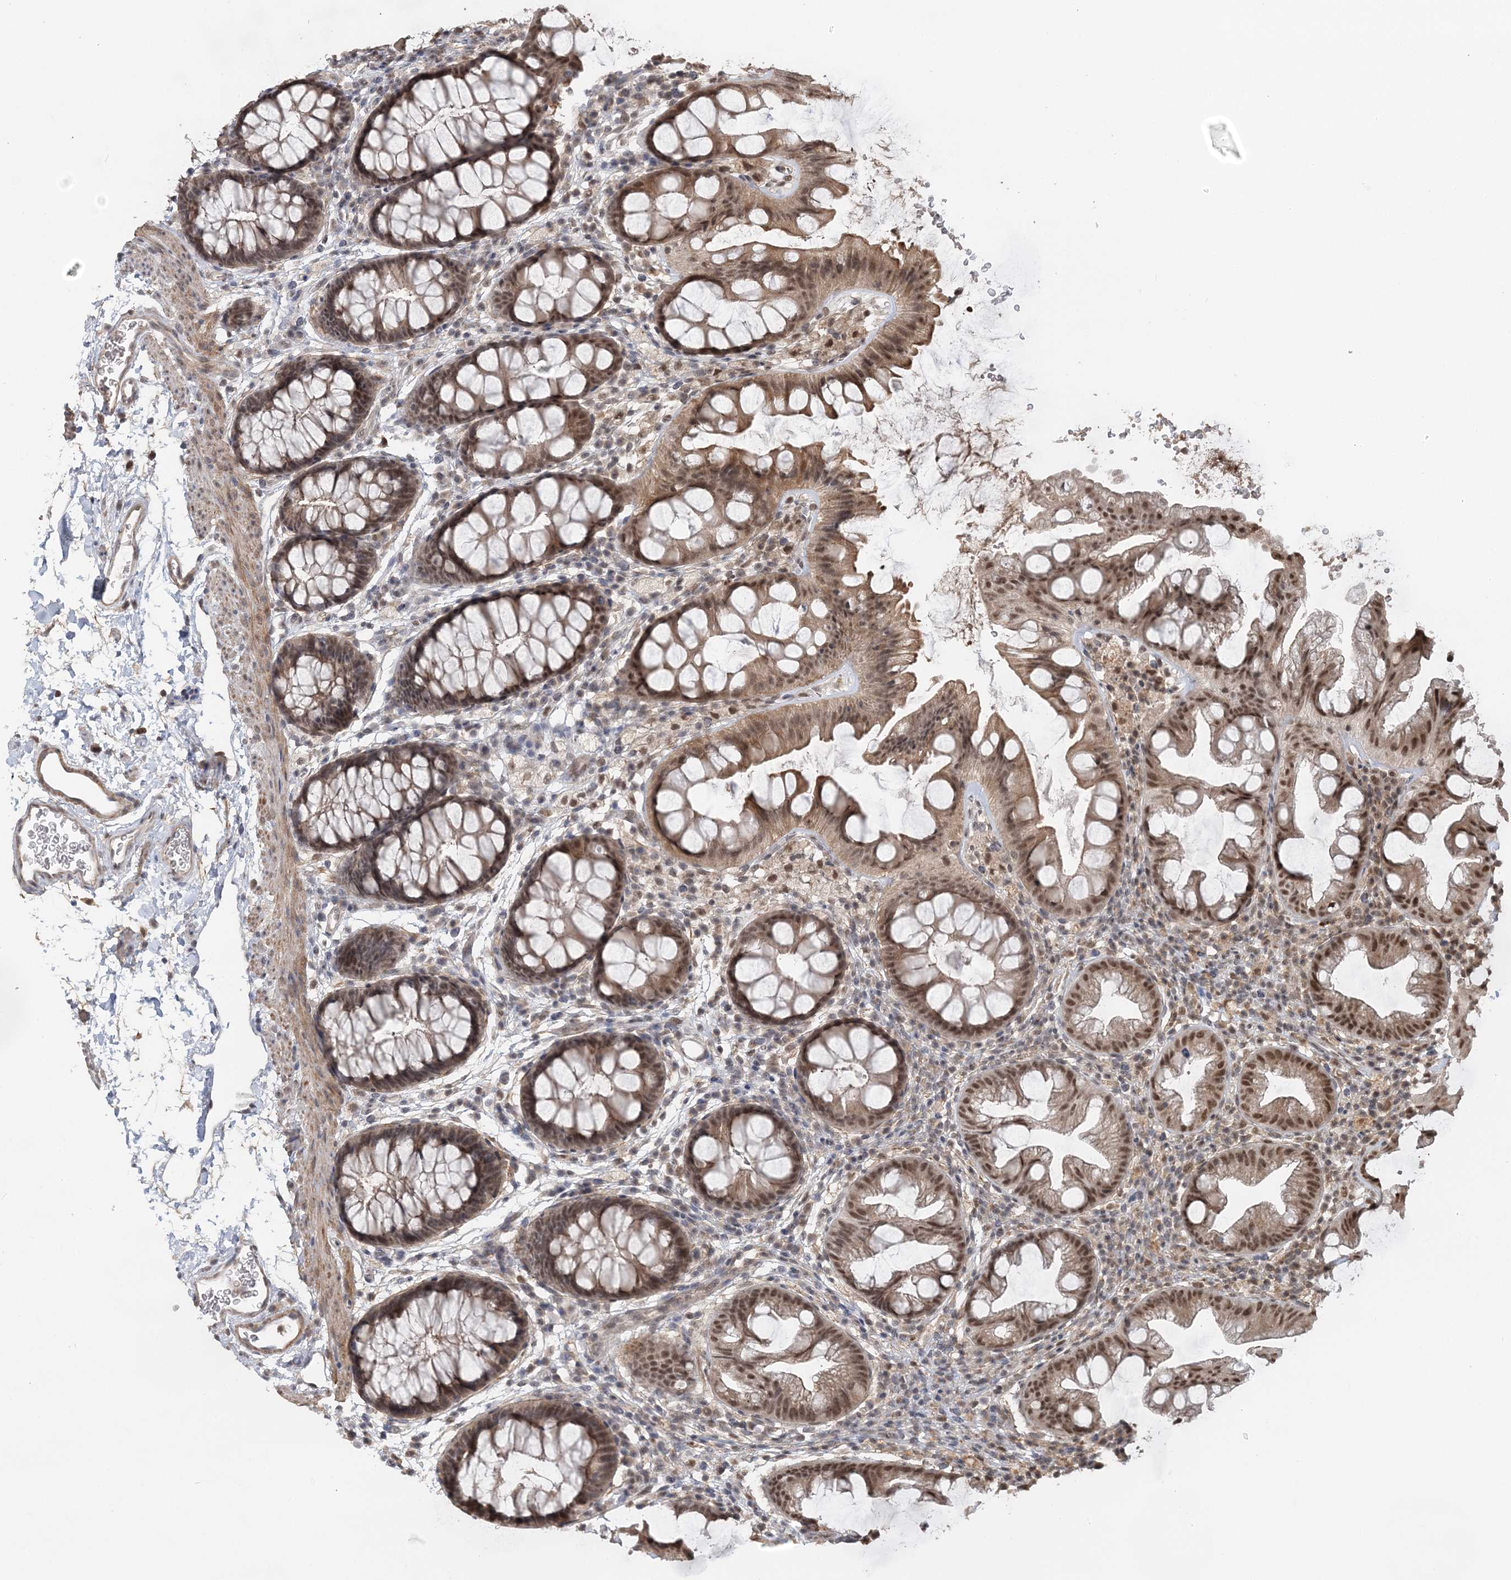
{"staining": {"intensity": "moderate", "quantity": "25%-75%", "location": "cytoplasmic/membranous,nuclear"}, "tissue": "colon", "cell_type": "Endothelial cells", "image_type": "normal", "snomed": [{"axis": "morphology", "description": "Normal tissue, NOS"}, {"axis": "topography", "description": "Colon"}], "caption": "Immunohistochemical staining of normal human colon exhibits 25%-75% levels of moderate cytoplasmic/membranous,nuclear protein positivity in about 25%-75% of endothelial cells.", "gene": "TSHZ2", "patient": {"sex": "female", "age": 62}}